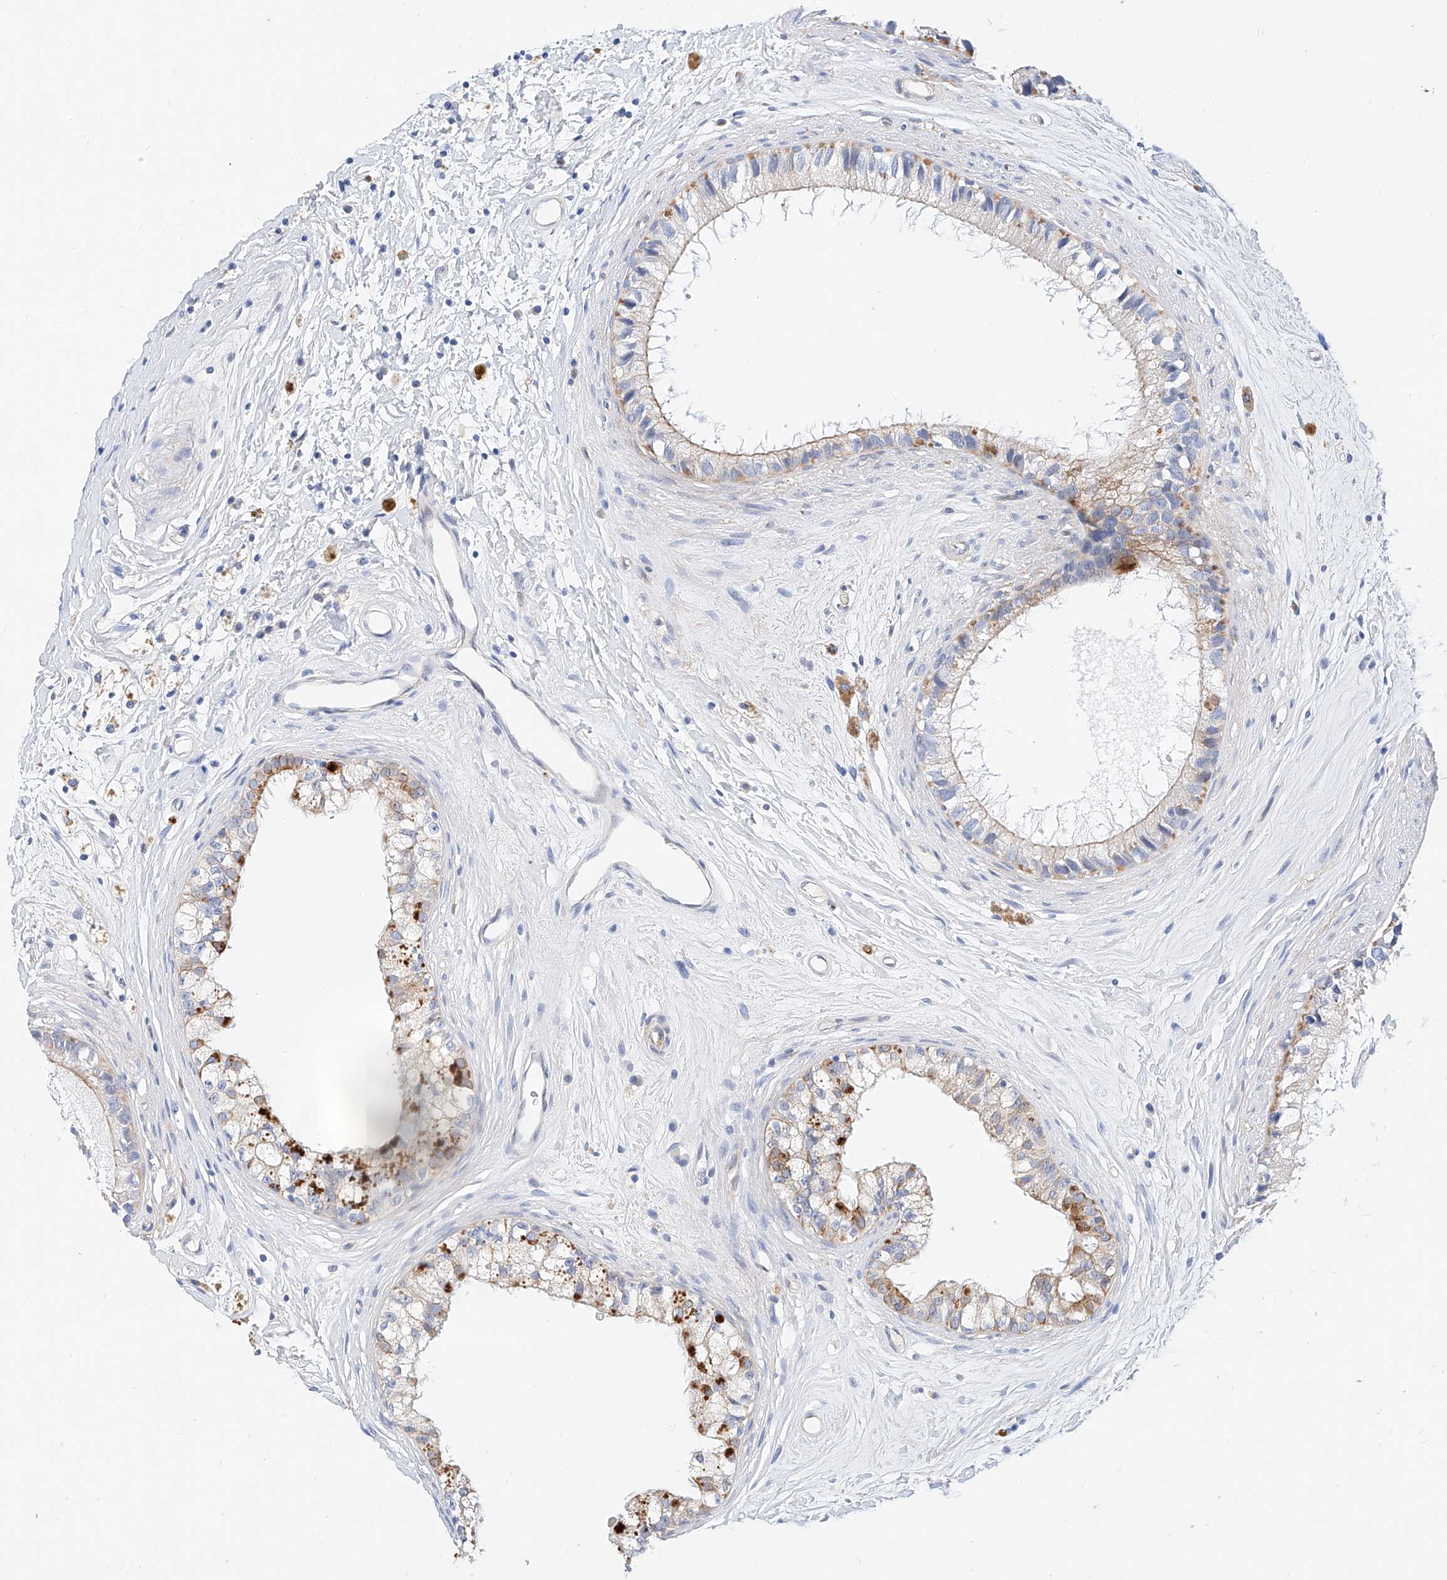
{"staining": {"intensity": "weak", "quantity": "<25%", "location": "cytoplasmic/membranous"}, "tissue": "epididymis", "cell_type": "Glandular cells", "image_type": "normal", "snomed": [{"axis": "morphology", "description": "Normal tissue, NOS"}, {"axis": "topography", "description": "Epididymis"}], "caption": "This is an immunohistochemistry micrograph of normal epididymis. There is no positivity in glandular cells.", "gene": "SBSPON", "patient": {"sex": "male", "age": 80}}